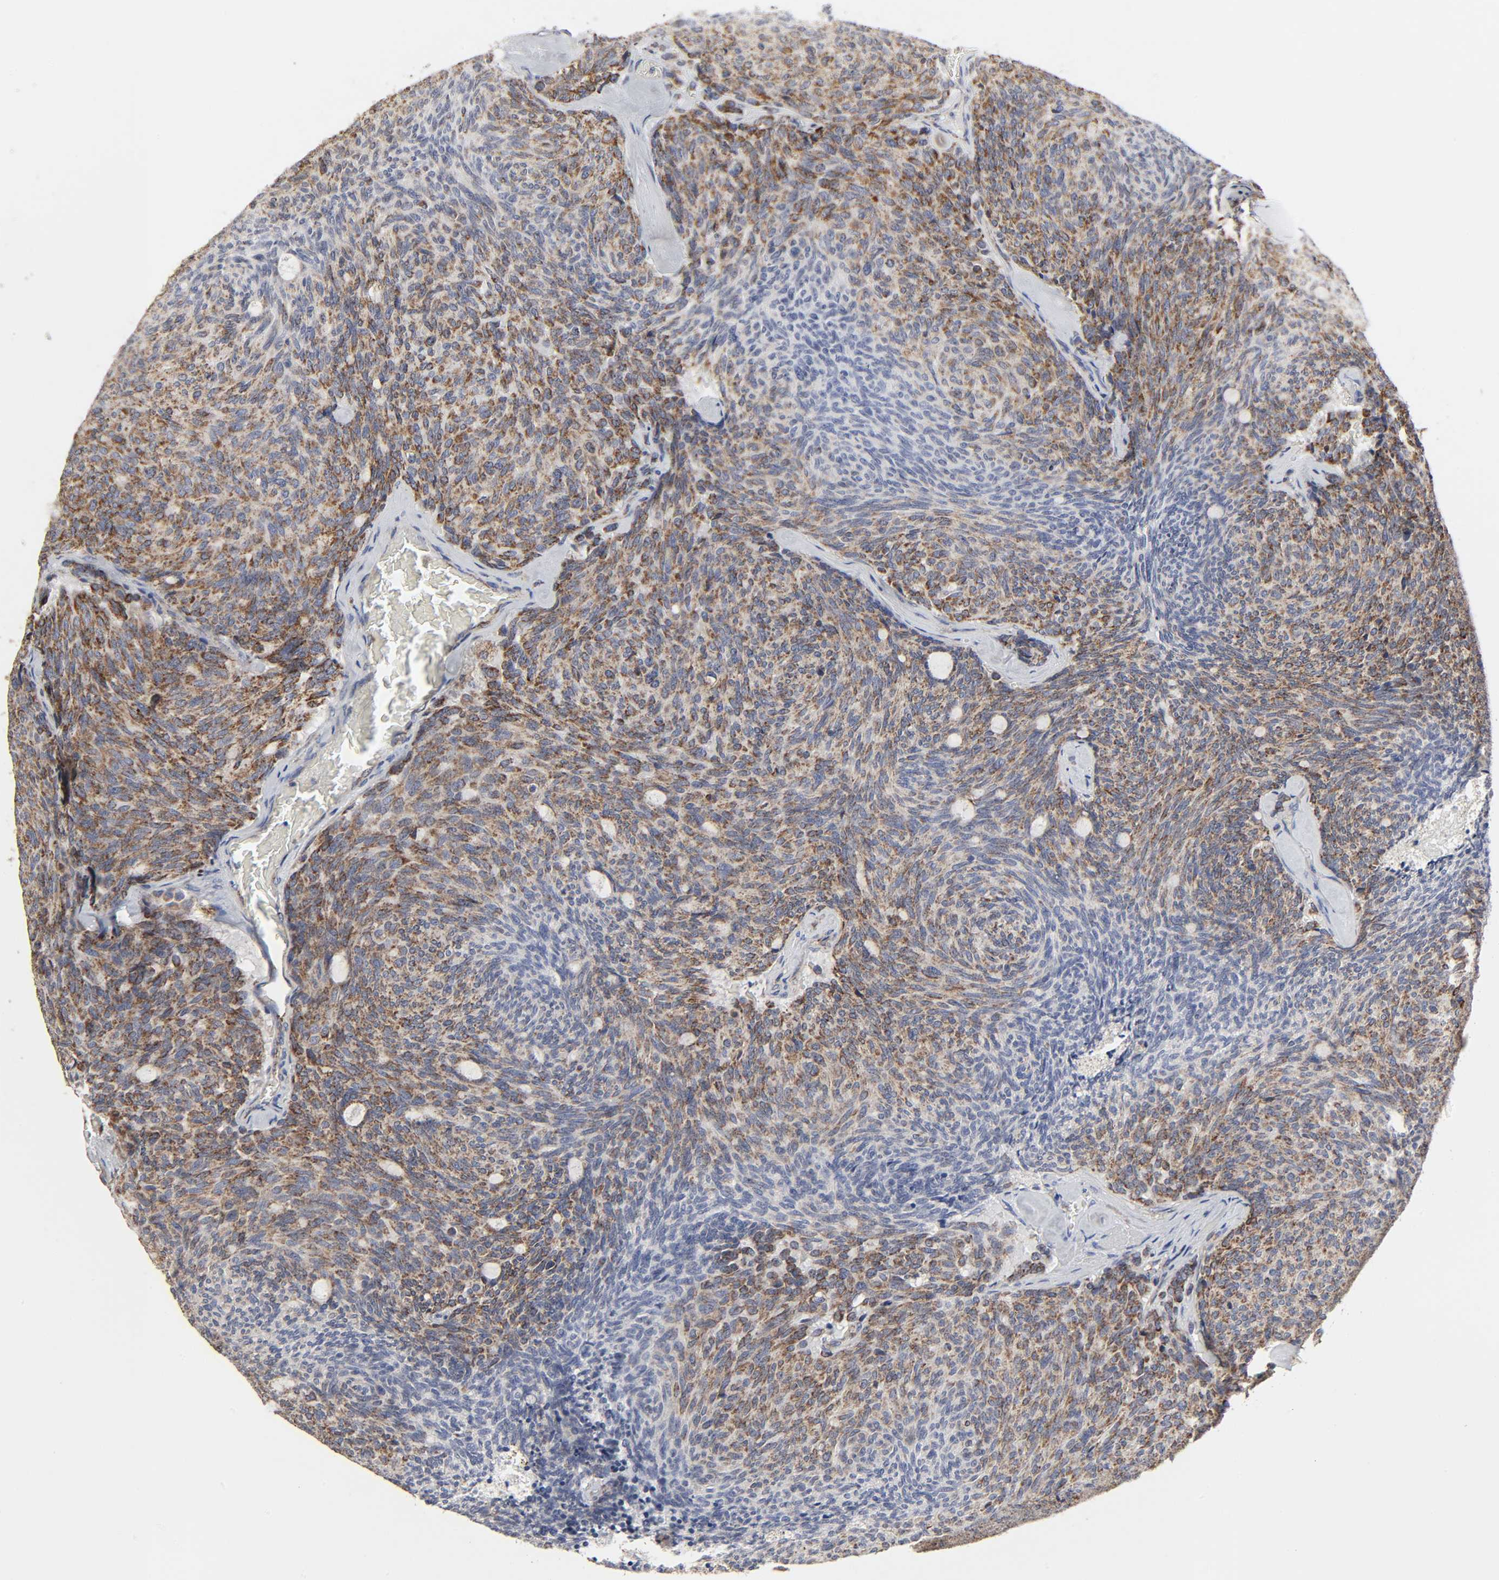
{"staining": {"intensity": "moderate", "quantity": ">75%", "location": "cytoplasmic/membranous"}, "tissue": "carcinoid", "cell_type": "Tumor cells", "image_type": "cancer", "snomed": [{"axis": "morphology", "description": "Carcinoid, malignant, NOS"}, {"axis": "topography", "description": "Pancreas"}], "caption": "Tumor cells reveal moderate cytoplasmic/membranous expression in about >75% of cells in carcinoid. The staining is performed using DAB brown chromogen to label protein expression. The nuclei are counter-stained blue using hematoxylin.", "gene": "COX6B1", "patient": {"sex": "female", "age": 54}}